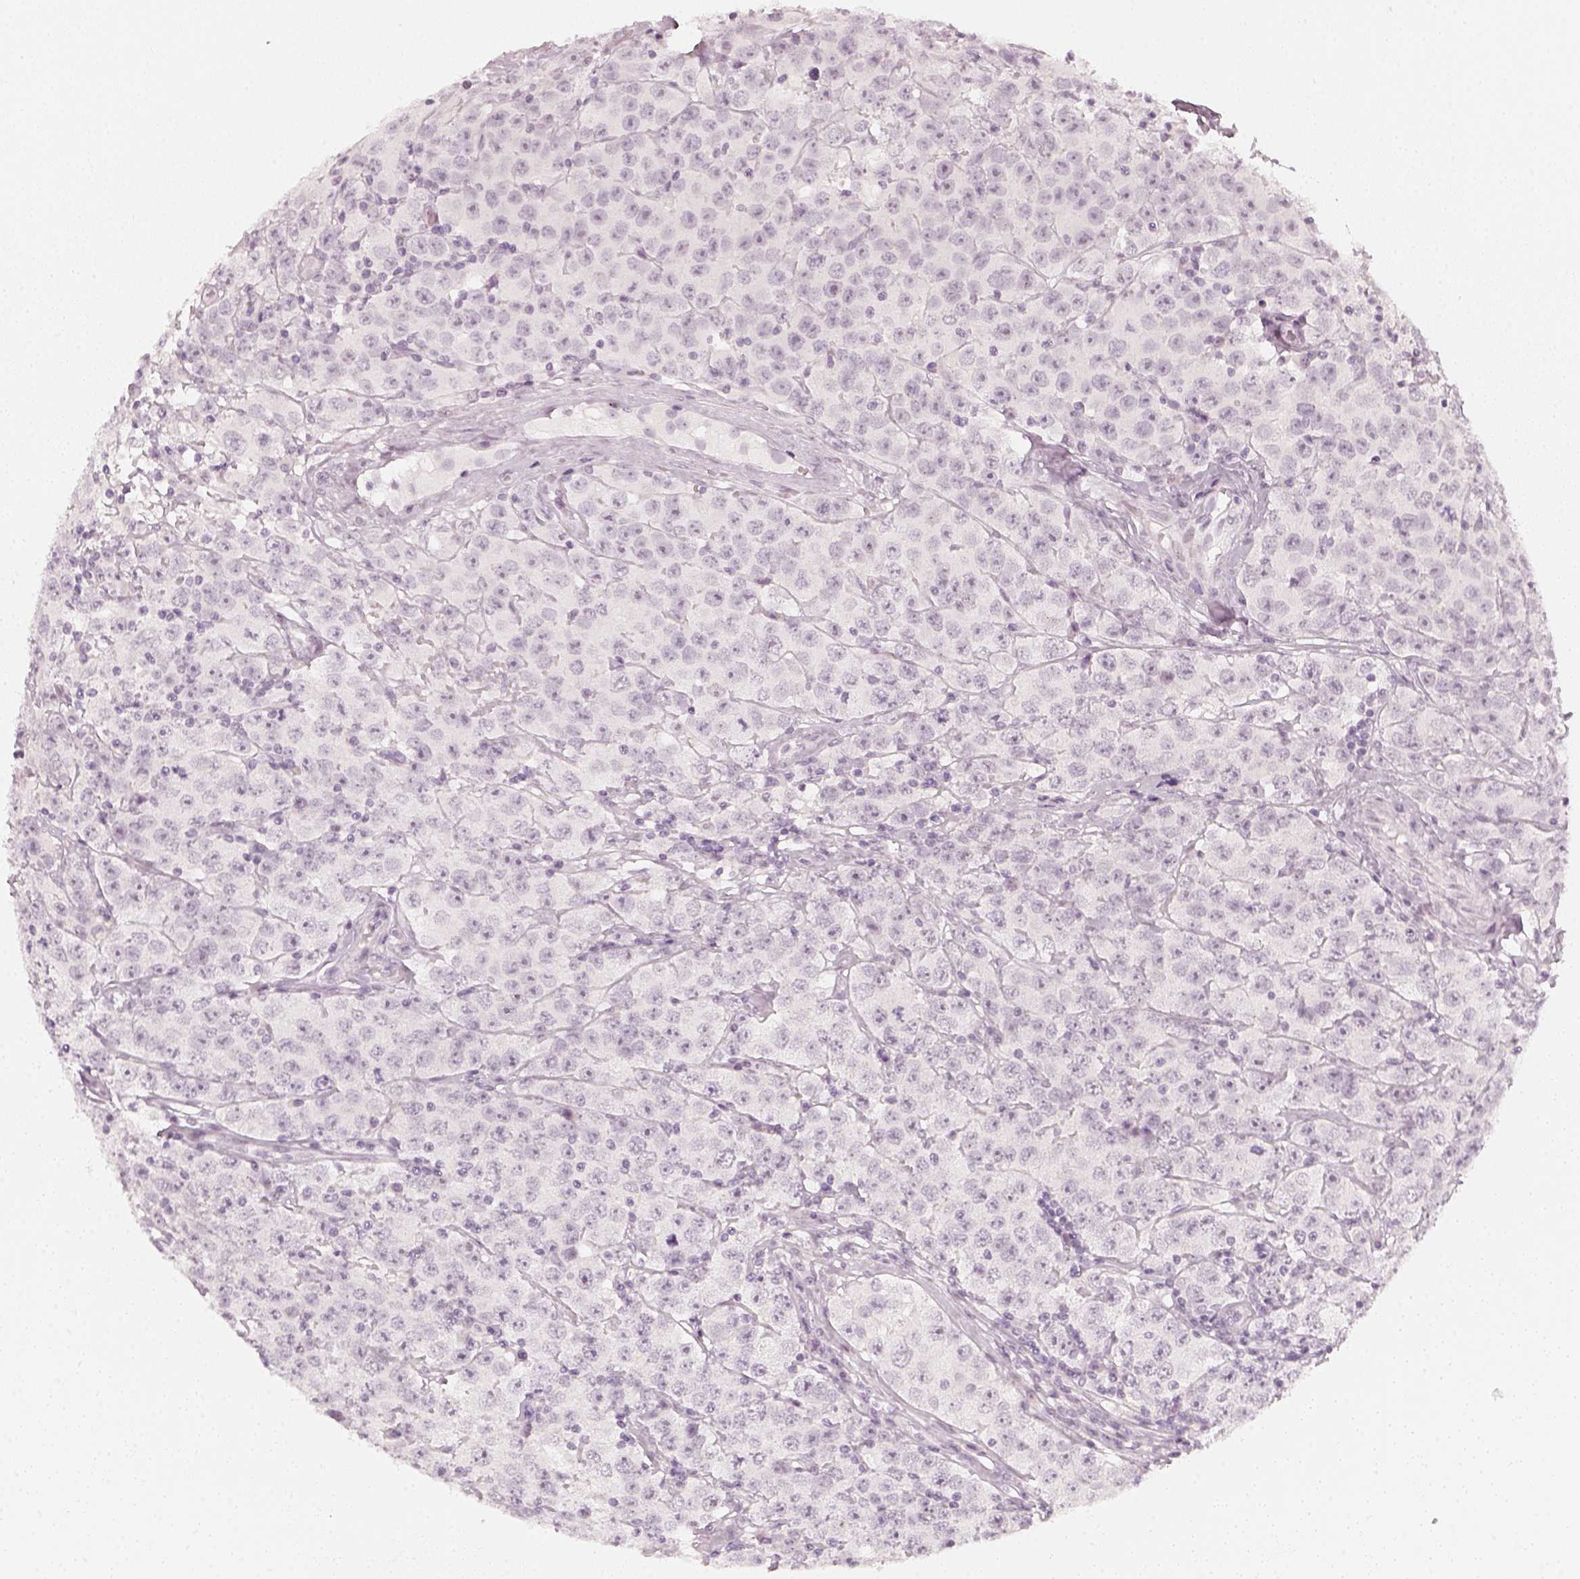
{"staining": {"intensity": "negative", "quantity": "none", "location": "none"}, "tissue": "testis cancer", "cell_type": "Tumor cells", "image_type": "cancer", "snomed": [{"axis": "morphology", "description": "Seminoma, NOS"}, {"axis": "topography", "description": "Testis"}], "caption": "The immunohistochemistry (IHC) image has no significant staining in tumor cells of testis cancer (seminoma) tissue.", "gene": "KRTAP2-1", "patient": {"sex": "male", "age": 52}}